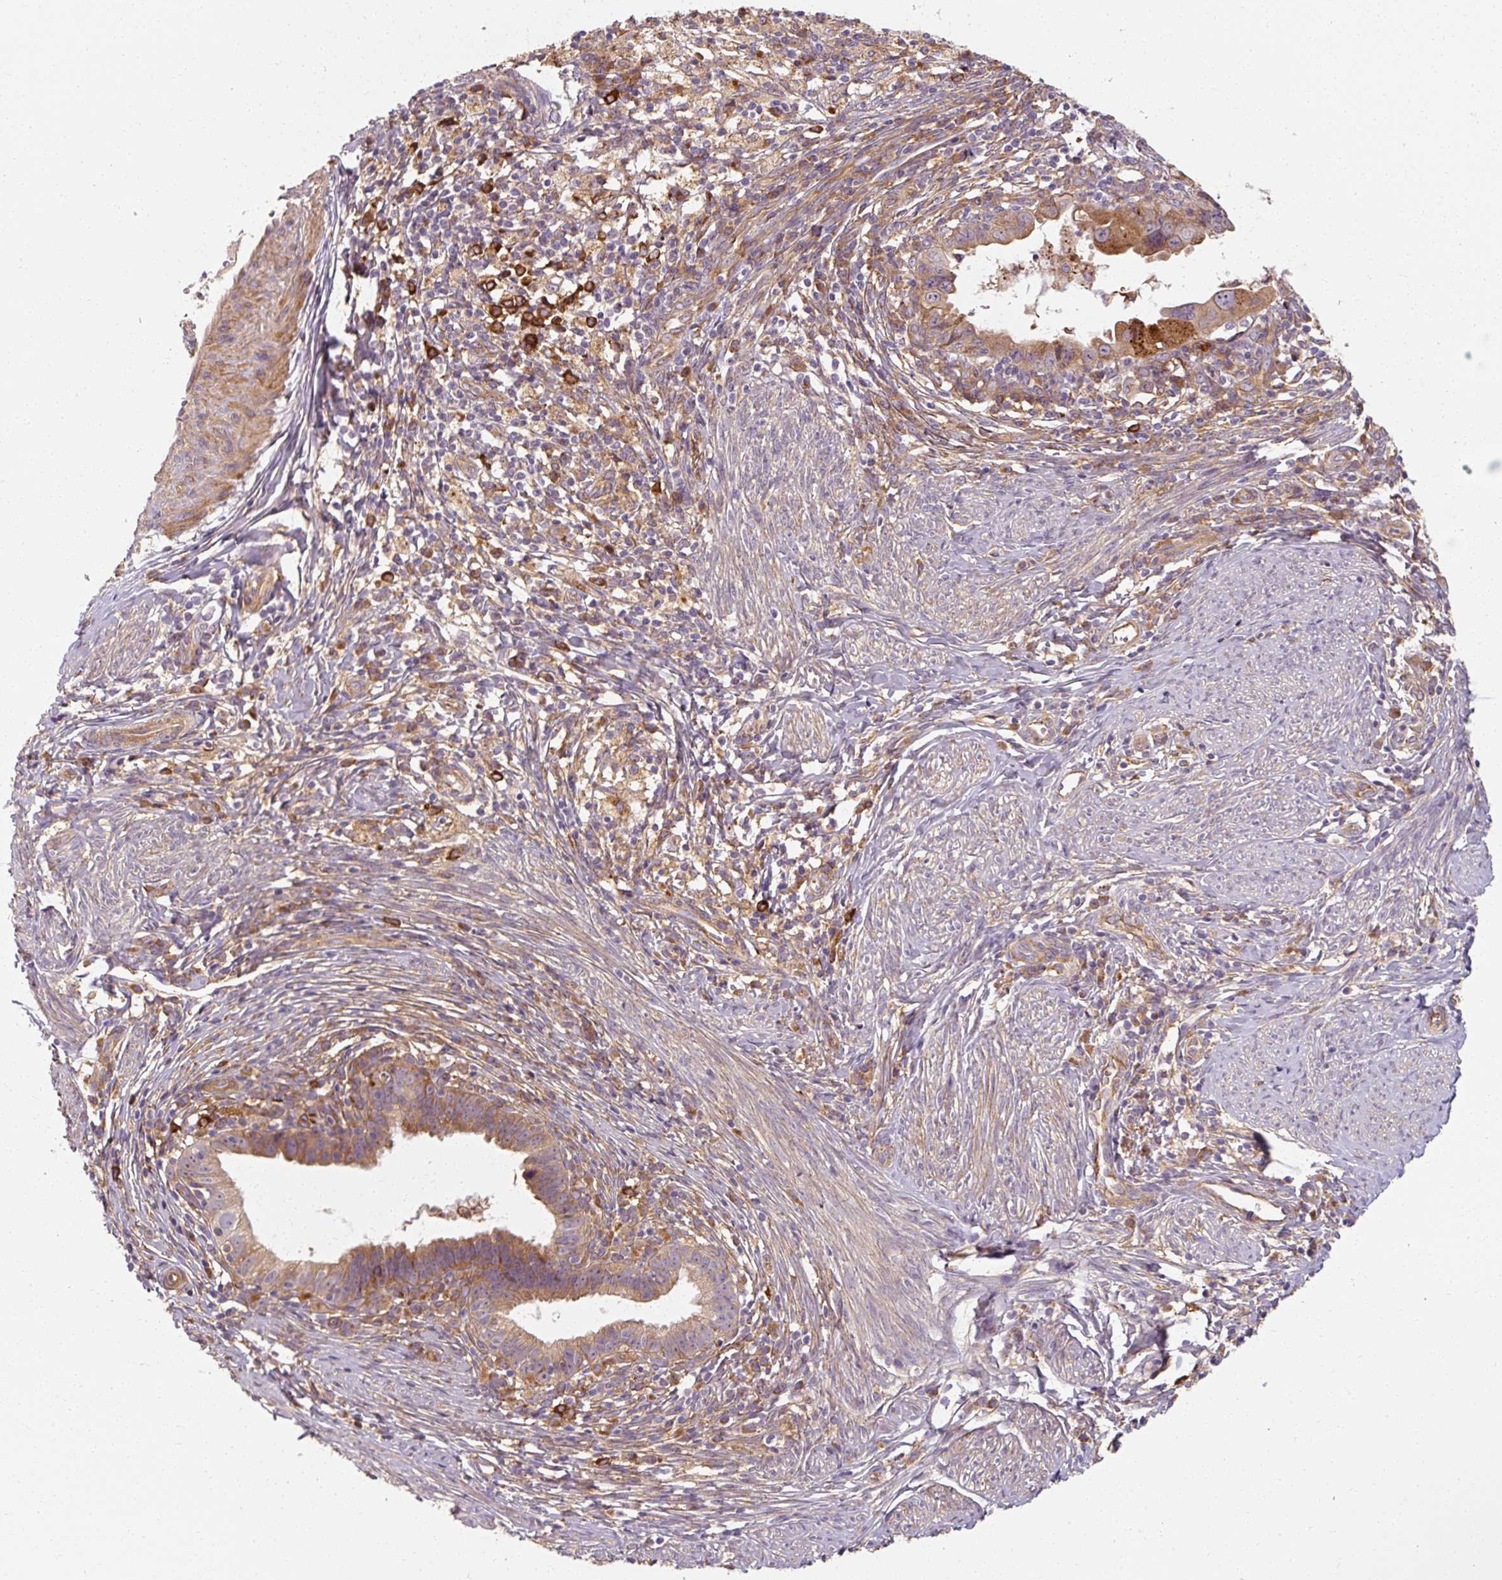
{"staining": {"intensity": "moderate", "quantity": "25%-75%", "location": "cytoplasmic/membranous"}, "tissue": "cervical cancer", "cell_type": "Tumor cells", "image_type": "cancer", "snomed": [{"axis": "morphology", "description": "Adenocarcinoma, NOS"}, {"axis": "topography", "description": "Cervix"}], "caption": "About 25%-75% of tumor cells in human adenocarcinoma (cervical) reveal moderate cytoplasmic/membranous protein staining as visualized by brown immunohistochemical staining.", "gene": "TBC1D4", "patient": {"sex": "female", "age": 36}}